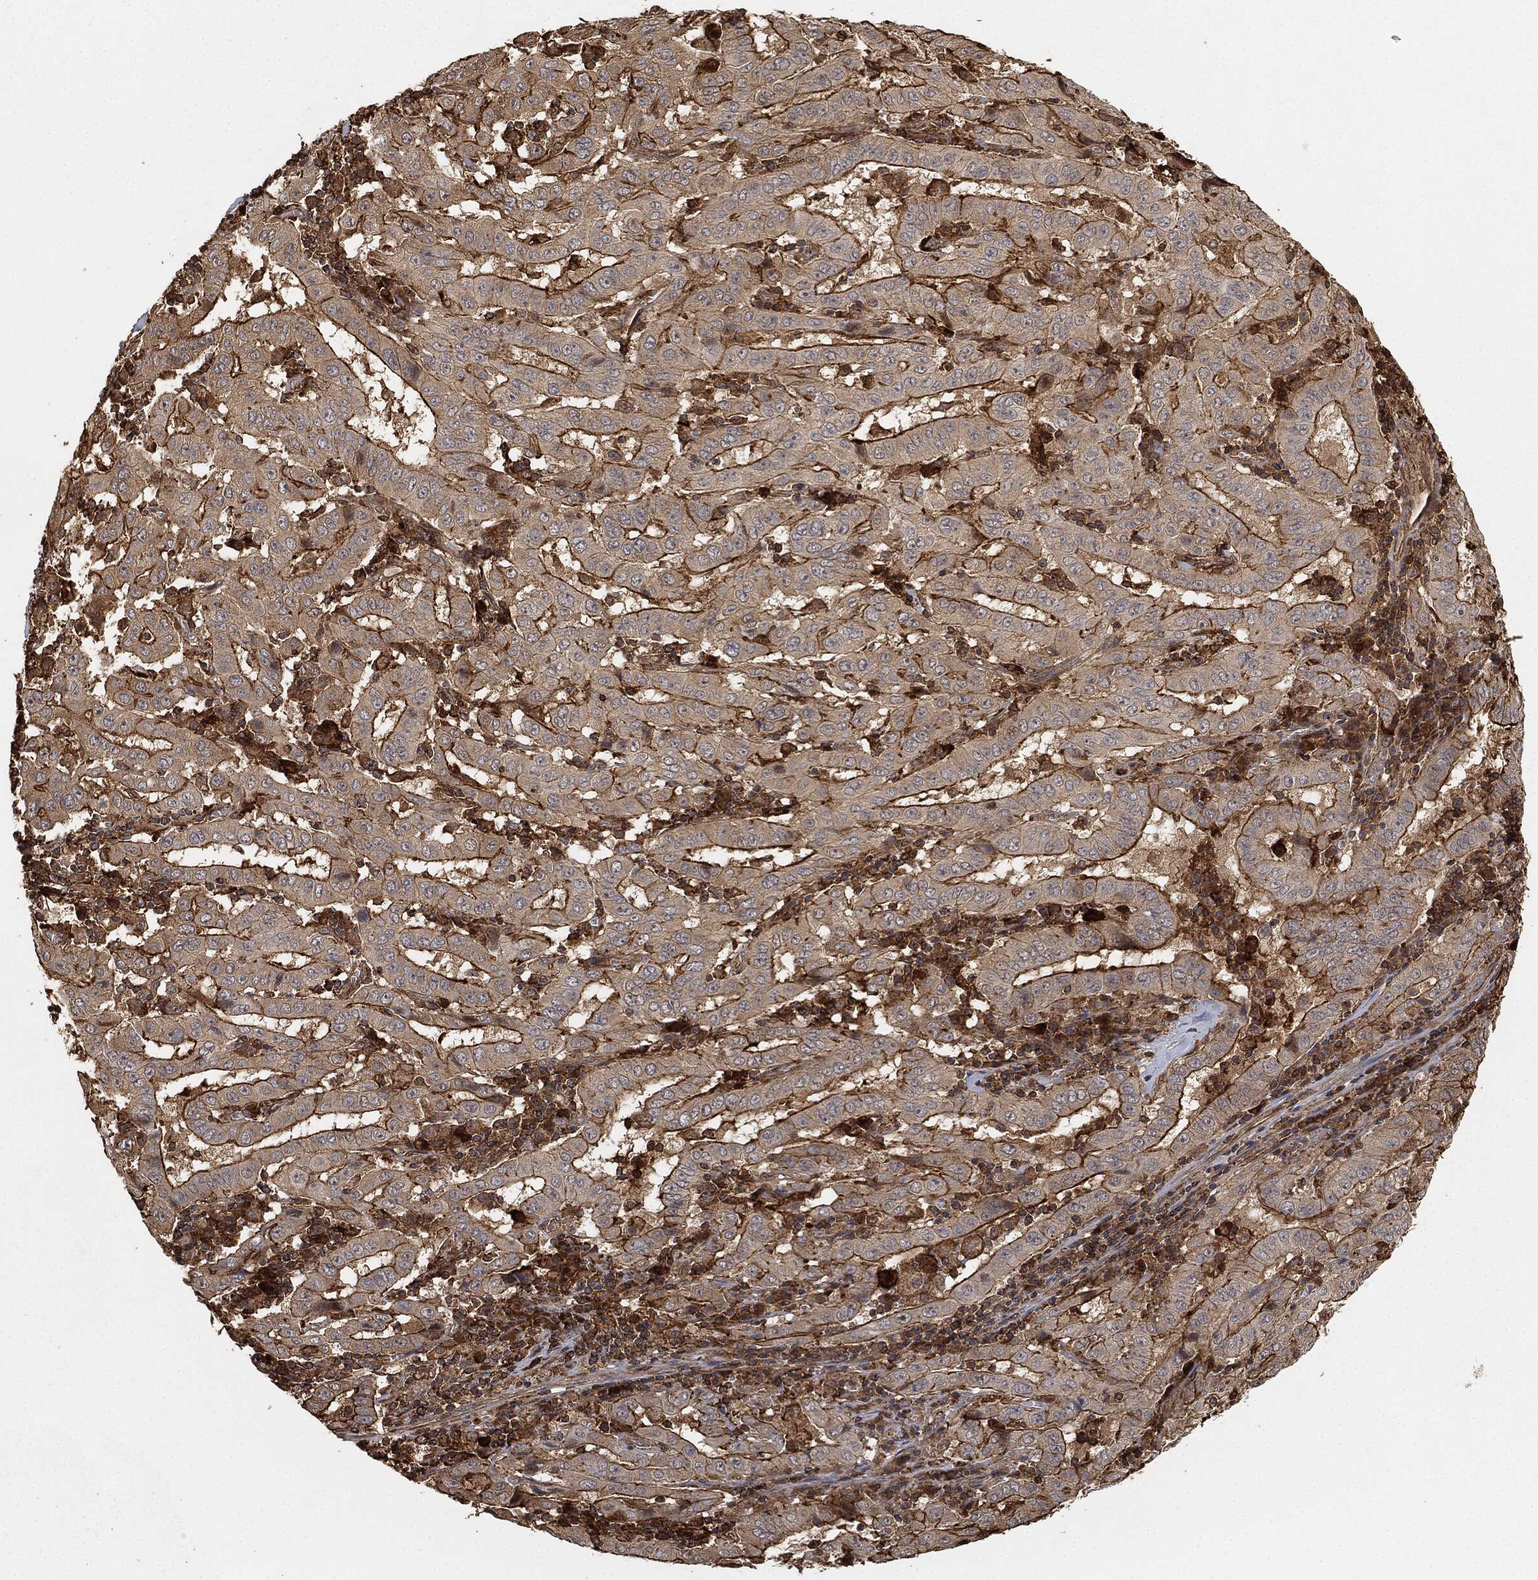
{"staining": {"intensity": "strong", "quantity": ">75%", "location": "cytoplasmic/membranous"}, "tissue": "pancreatic cancer", "cell_type": "Tumor cells", "image_type": "cancer", "snomed": [{"axis": "morphology", "description": "Adenocarcinoma, NOS"}, {"axis": "topography", "description": "Pancreas"}], "caption": "High-power microscopy captured an IHC histopathology image of pancreatic cancer, revealing strong cytoplasmic/membranous staining in approximately >75% of tumor cells. (DAB (3,3'-diaminobenzidine) IHC with brightfield microscopy, high magnification).", "gene": "TPT1", "patient": {"sex": "male", "age": 63}}